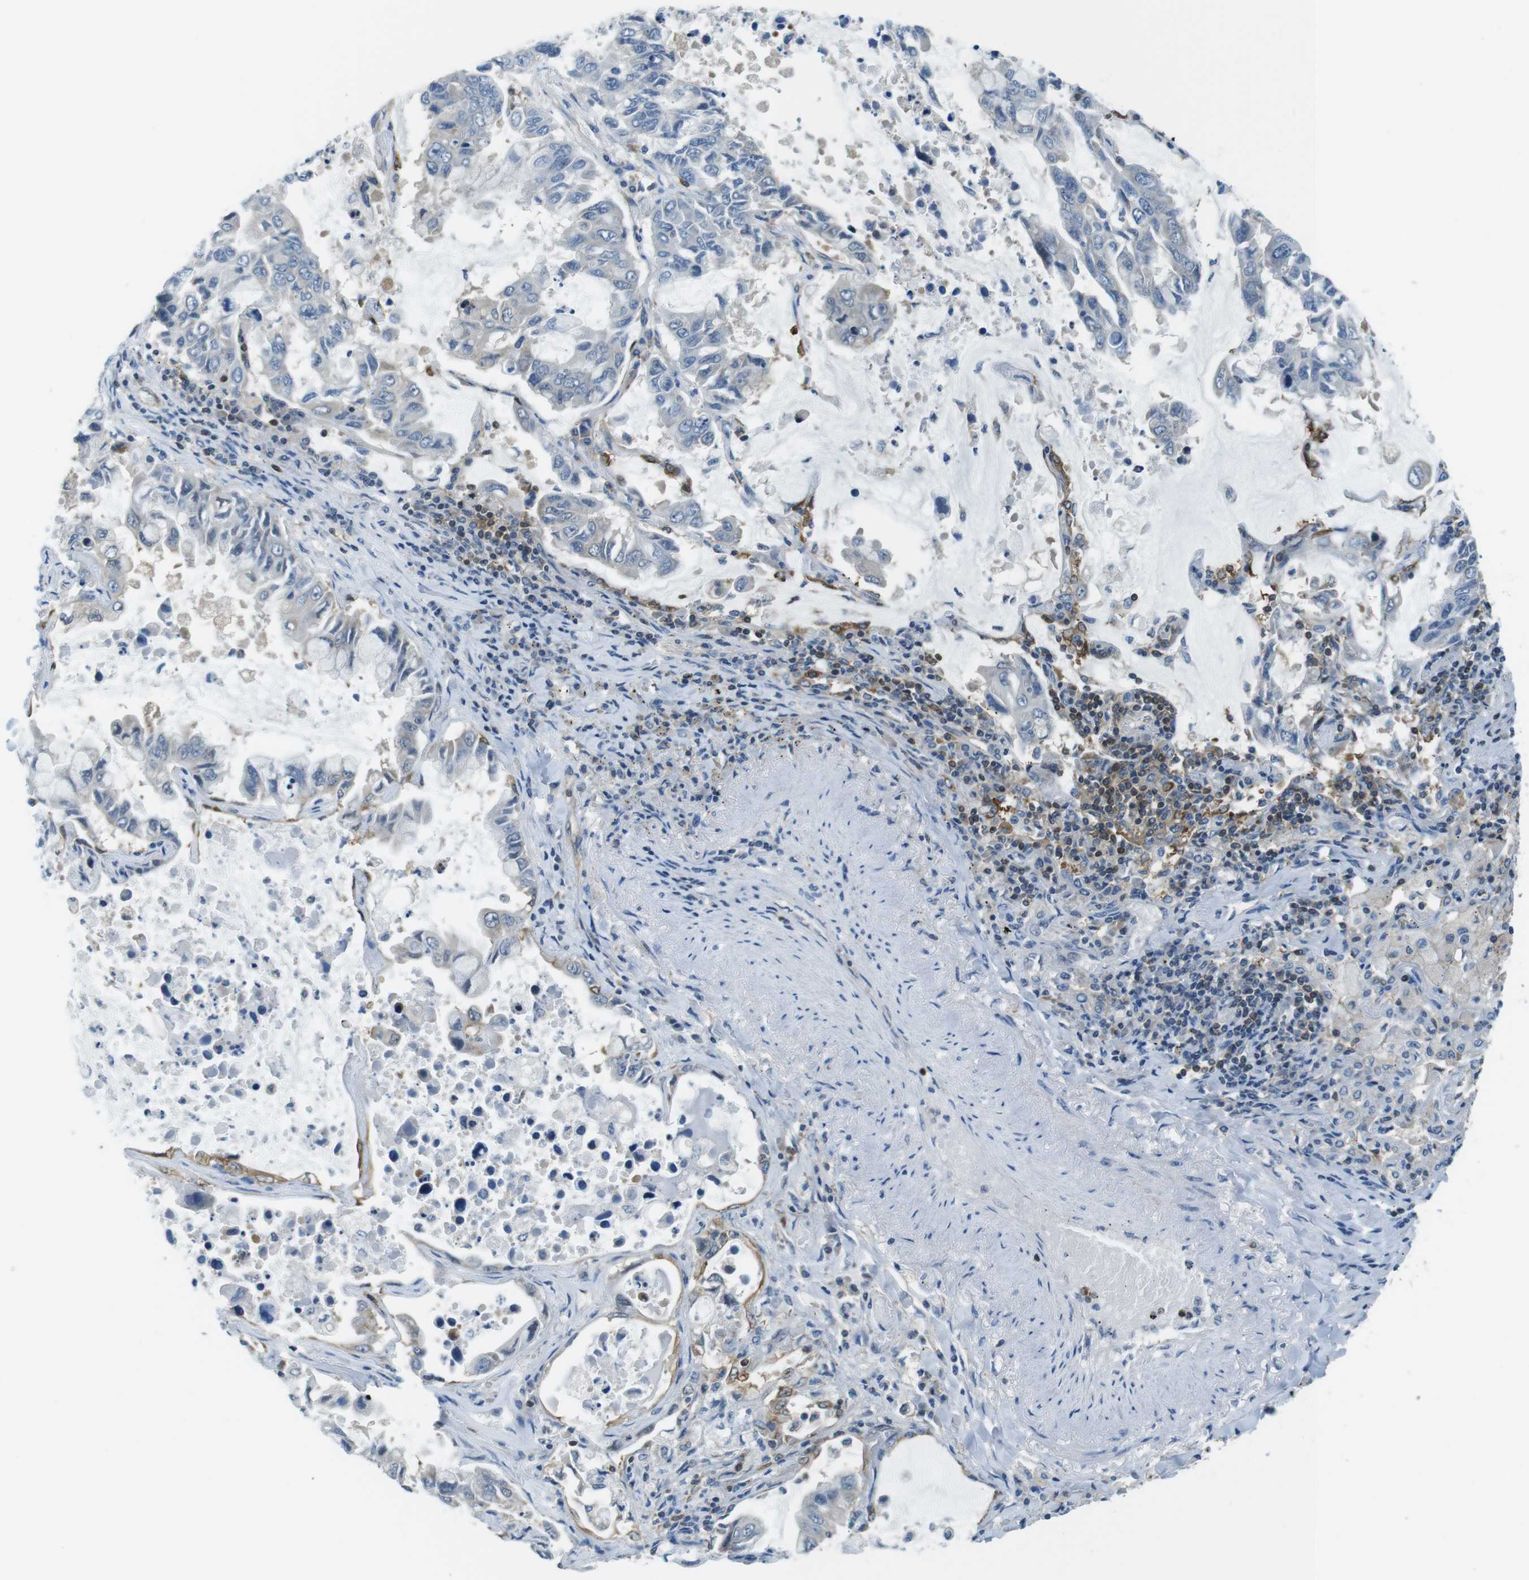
{"staining": {"intensity": "negative", "quantity": "none", "location": "none"}, "tissue": "lung cancer", "cell_type": "Tumor cells", "image_type": "cancer", "snomed": [{"axis": "morphology", "description": "Adenocarcinoma, NOS"}, {"axis": "topography", "description": "Lung"}], "caption": "An immunohistochemistry image of lung cancer is shown. There is no staining in tumor cells of lung cancer.", "gene": "TES", "patient": {"sex": "male", "age": 64}}